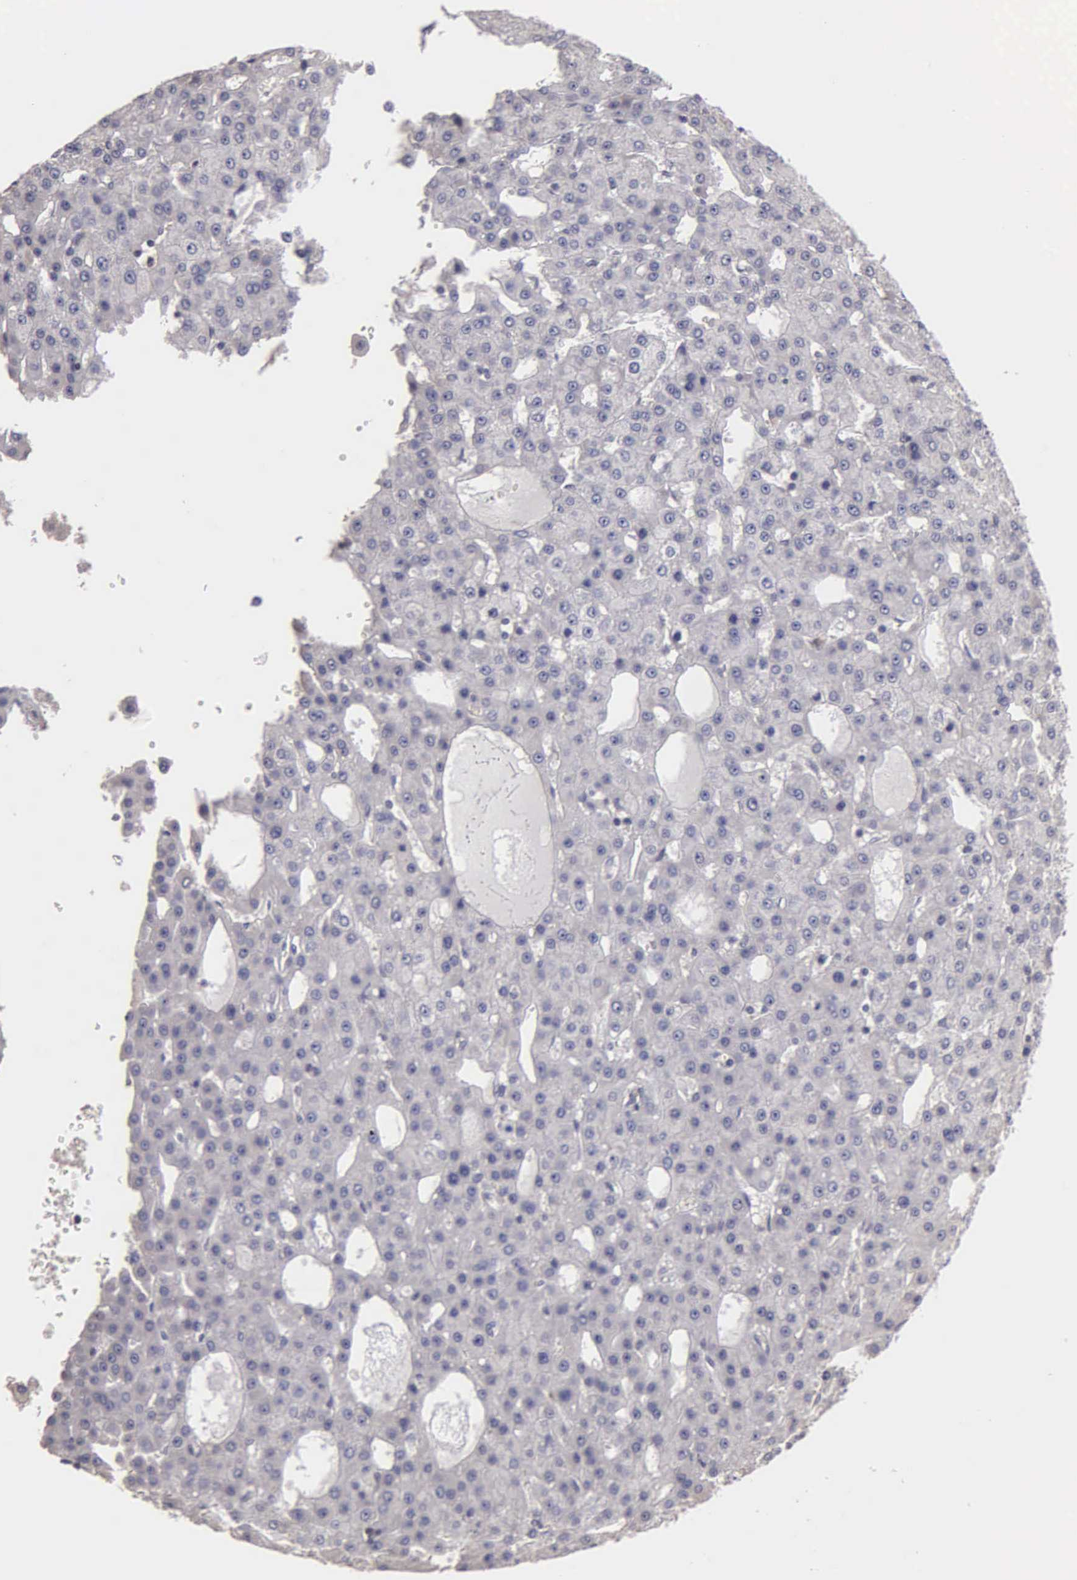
{"staining": {"intensity": "negative", "quantity": "none", "location": "none"}, "tissue": "liver cancer", "cell_type": "Tumor cells", "image_type": "cancer", "snomed": [{"axis": "morphology", "description": "Carcinoma, Hepatocellular, NOS"}, {"axis": "topography", "description": "Liver"}], "caption": "Human hepatocellular carcinoma (liver) stained for a protein using IHC shows no staining in tumor cells.", "gene": "BRD1", "patient": {"sex": "male", "age": 47}}